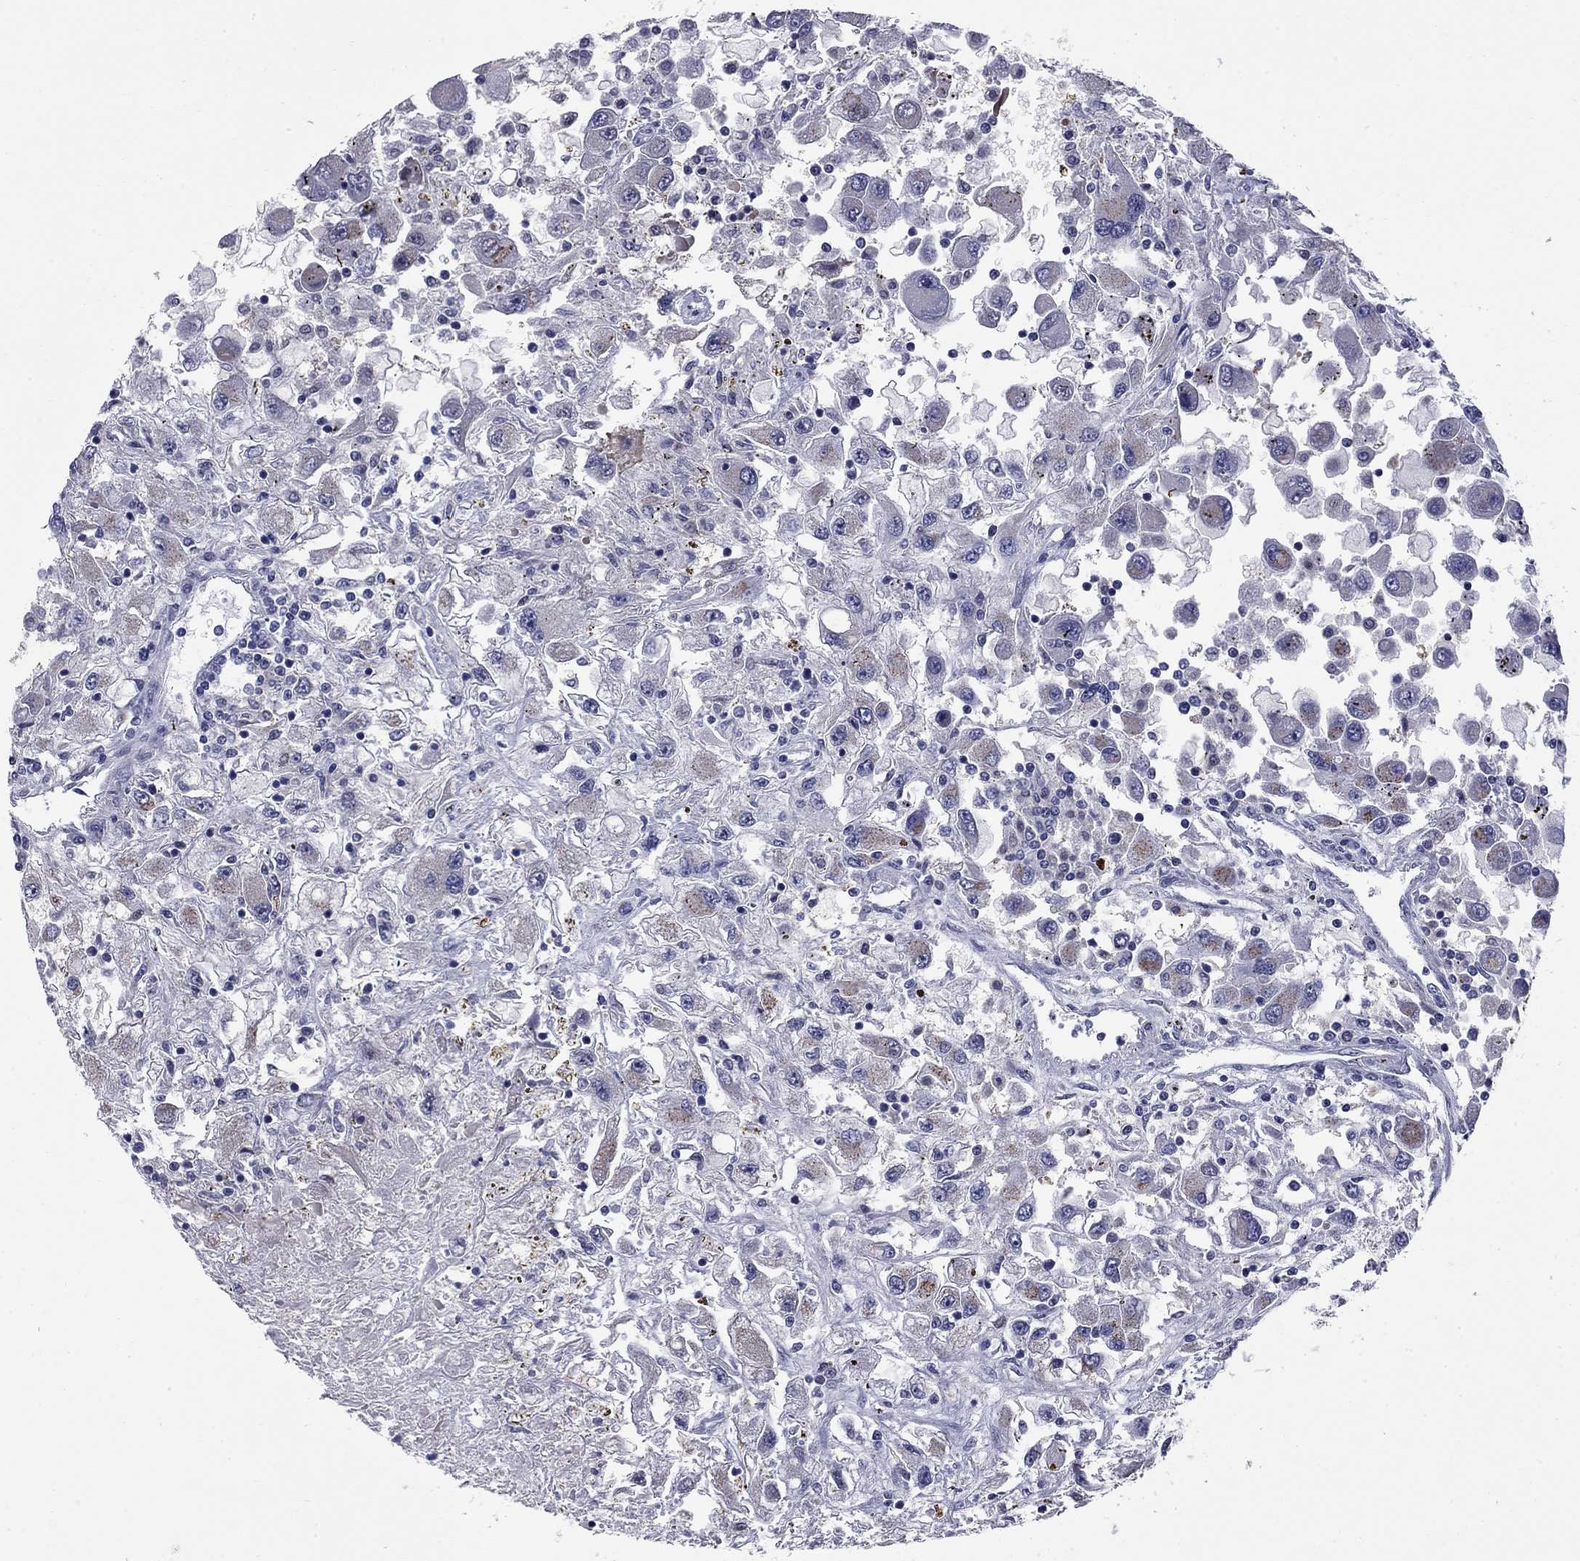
{"staining": {"intensity": "moderate", "quantity": "25%-75%", "location": "cytoplasmic/membranous"}, "tissue": "renal cancer", "cell_type": "Tumor cells", "image_type": "cancer", "snomed": [{"axis": "morphology", "description": "Adenocarcinoma, NOS"}, {"axis": "topography", "description": "Kidney"}], "caption": "Human adenocarcinoma (renal) stained with a protein marker shows moderate staining in tumor cells.", "gene": "HTR4", "patient": {"sex": "female", "age": 67}}